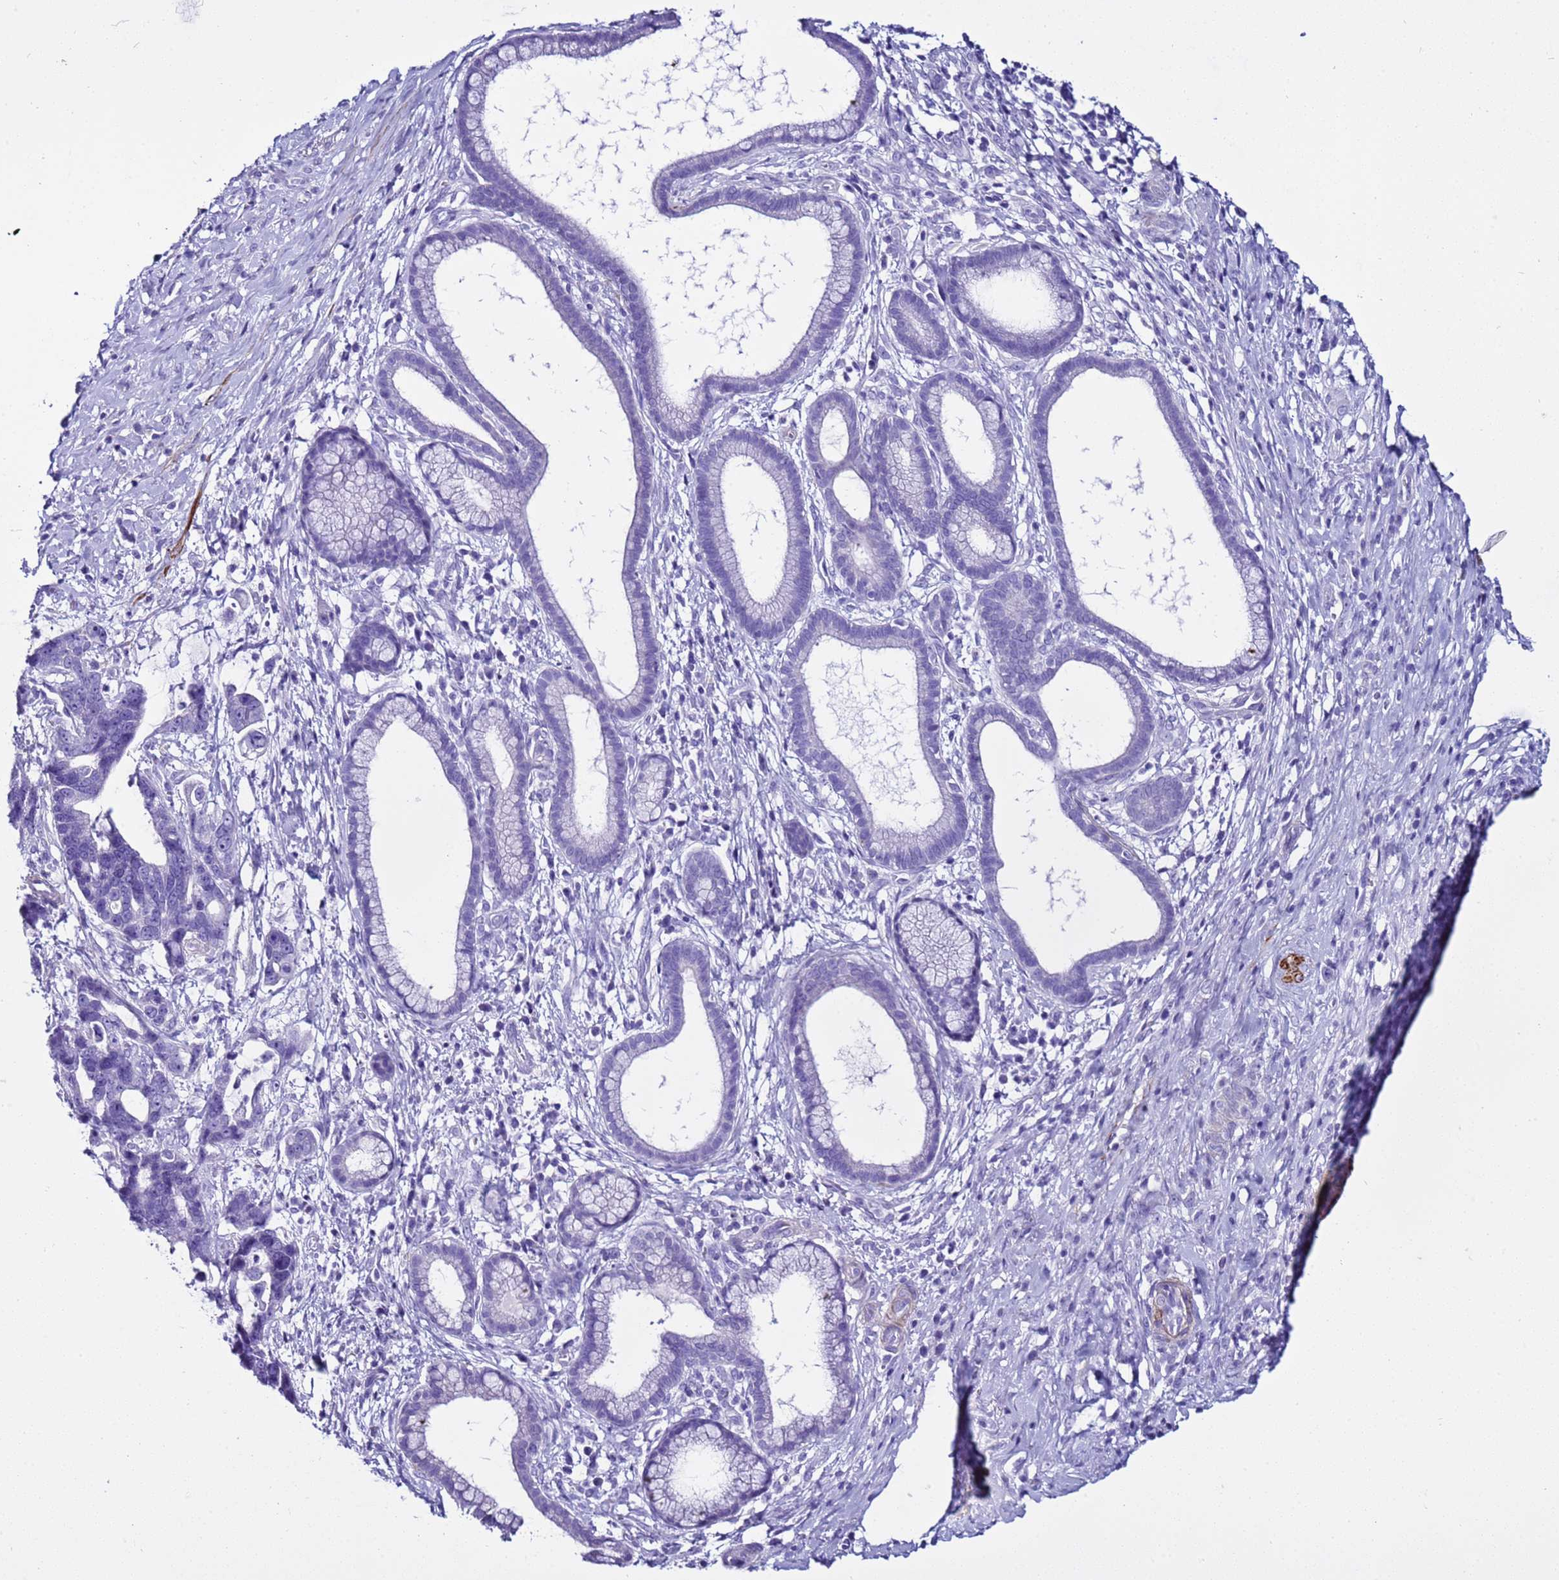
{"staining": {"intensity": "negative", "quantity": "none", "location": "none"}, "tissue": "pancreatic cancer", "cell_type": "Tumor cells", "image_type": "cancer", "snomed": [{"axis": "morphology", "description": "Adenocarcinoma, NOS"}, {"axis": "topography", "description": "Pancreas"}], "caption": "IHC micrograph of neoplastic tissue: human adenocarcinoma (pancreatic) stained with DAB (3,3'-diaminobenzidine) exhibits no significant protein expression in tumor cells.", "gene": "LCMT1", "patient": {"sex": "female", "age": 83}}